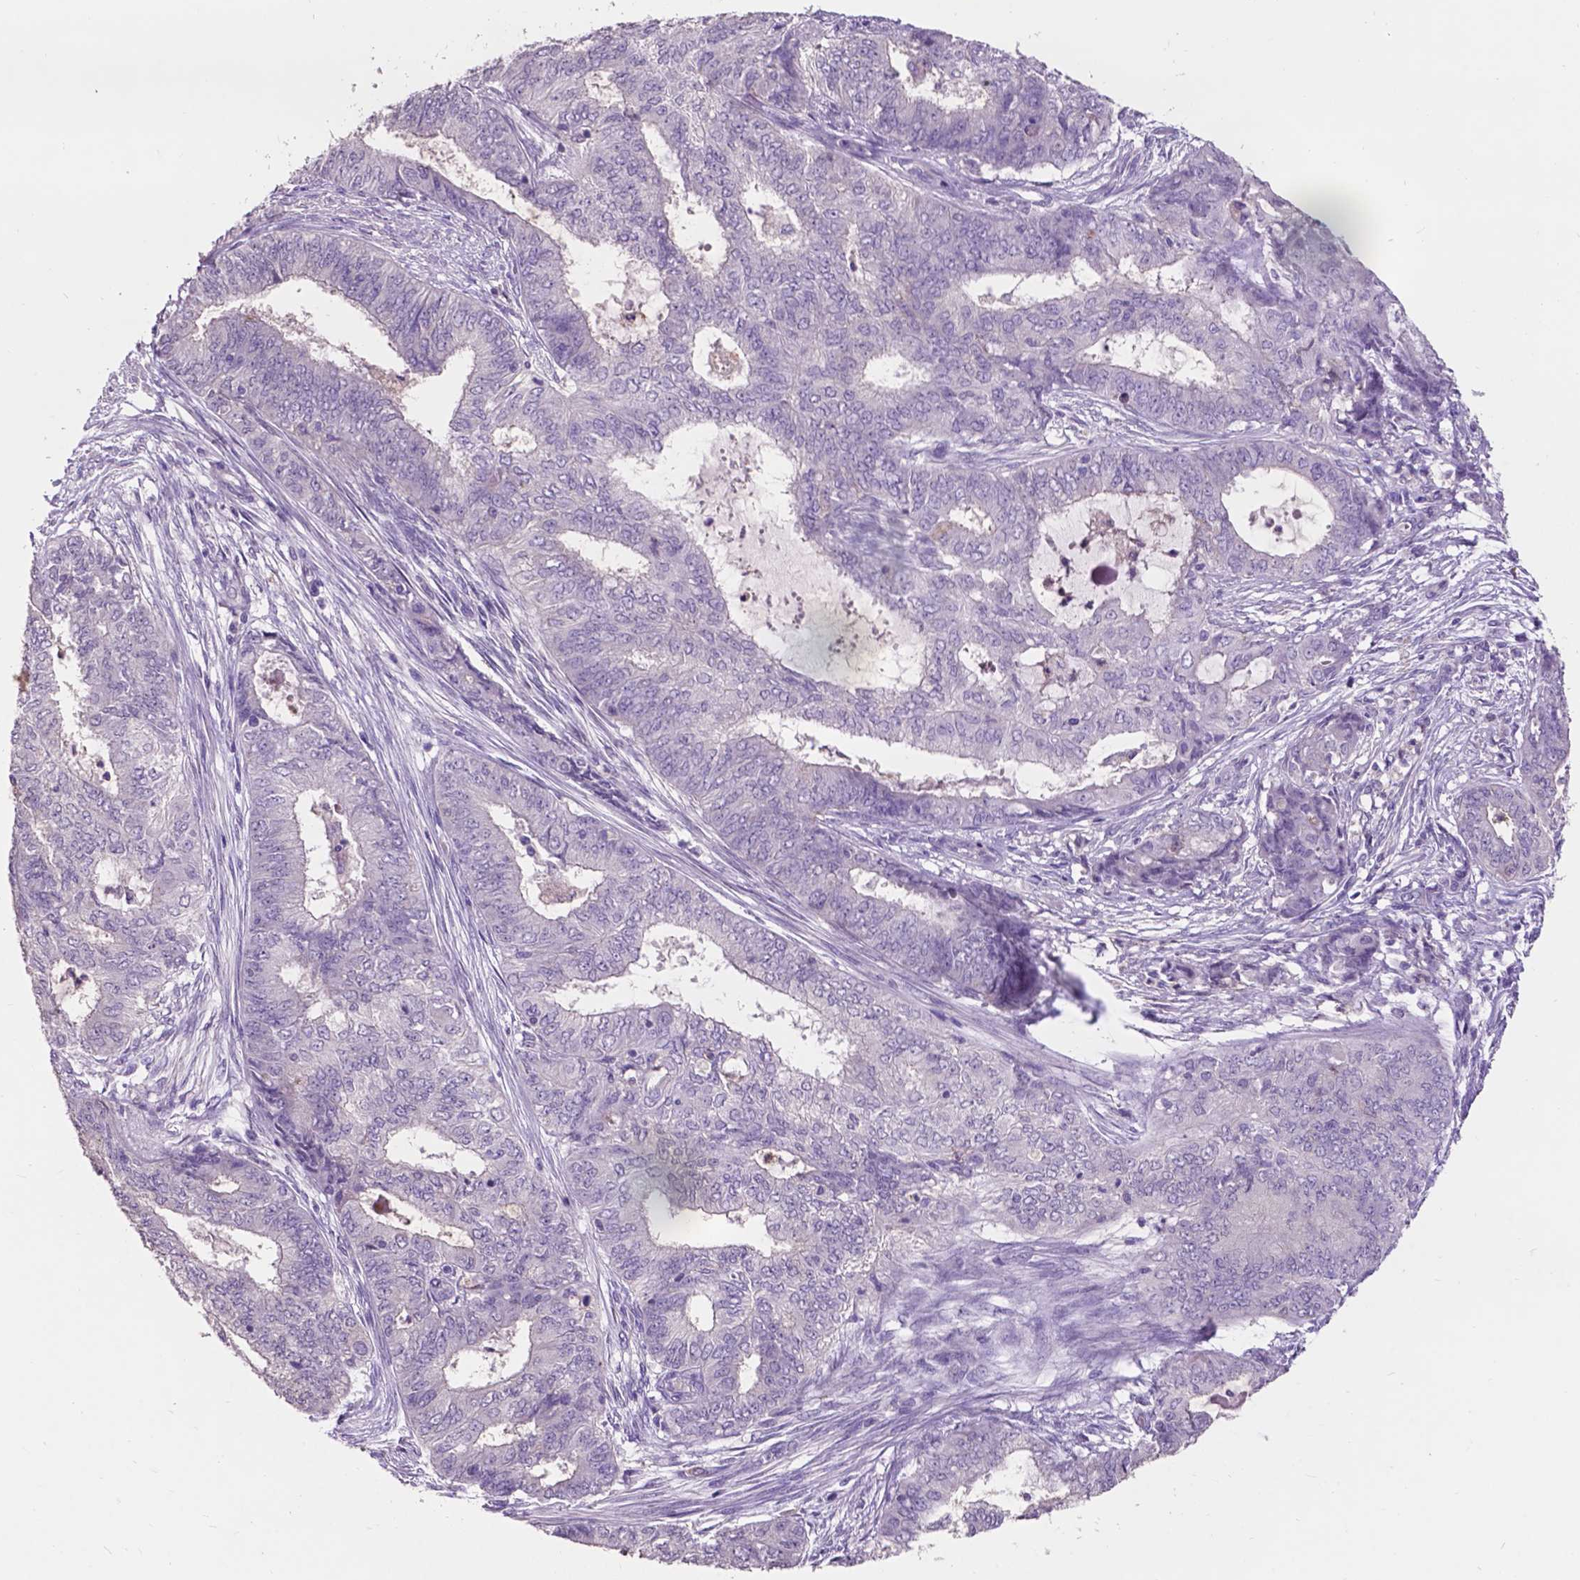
{"staining": {"intensity": "negative", "quantity": "none", "location": "none"}, "tissue": "endometrial cancer", "cell_type": "Tumor cells", "image_type": "cancer", "snomed": [{"axis": "morphology", "description": "Adenocarcinoma, NOS"}, {"axis": "topography", "description": "Endometrium"}], "caption": "DAB immunohistochemical staining of human endometrial cancer (adenocarcinoma) exhibits no significant staining in tumor cells.", "gene": "PLSCR1", "patient": {"sex": "female", "age": 62}}